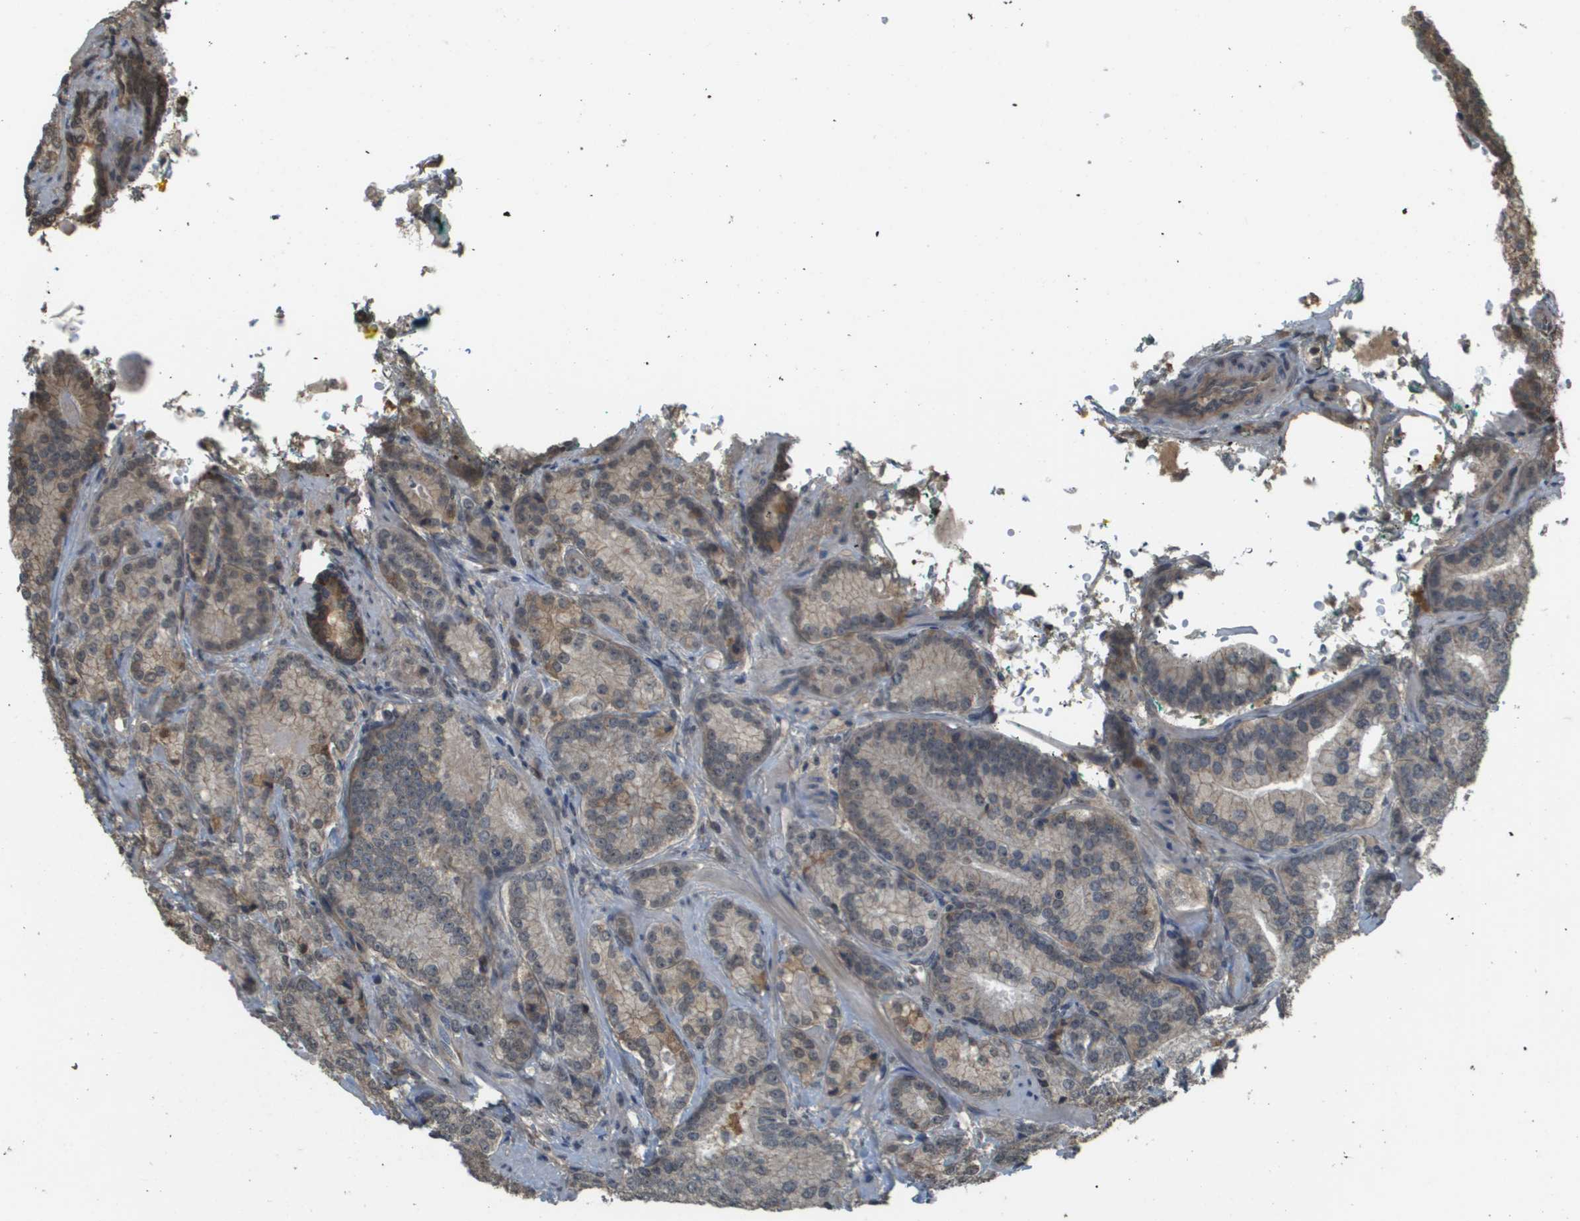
{"staining": {"intensity": "weak", "quantity": "<25%", "location": "cytoplasmic/membranous"}, "tissue": "prostate cancer", "cell_type": "Tumor cells", "image_type": "cancer", "snomed": [{"axis": "morphology", "description": "Adenocarcinoma, High grade"}, {"axis": "topography", "description": "Prostate"}], "caption": "High power microscopy micrograph of an immunohistochemistry micrograph of prostate cancer, revealing no significant expression in tumor cells. The staining is performed using DAB brown chromogen with nuclei counter-stained in using hematoxylin.", "gene": "NDRG2", "patient": {"sex": "male", "age": 61}}